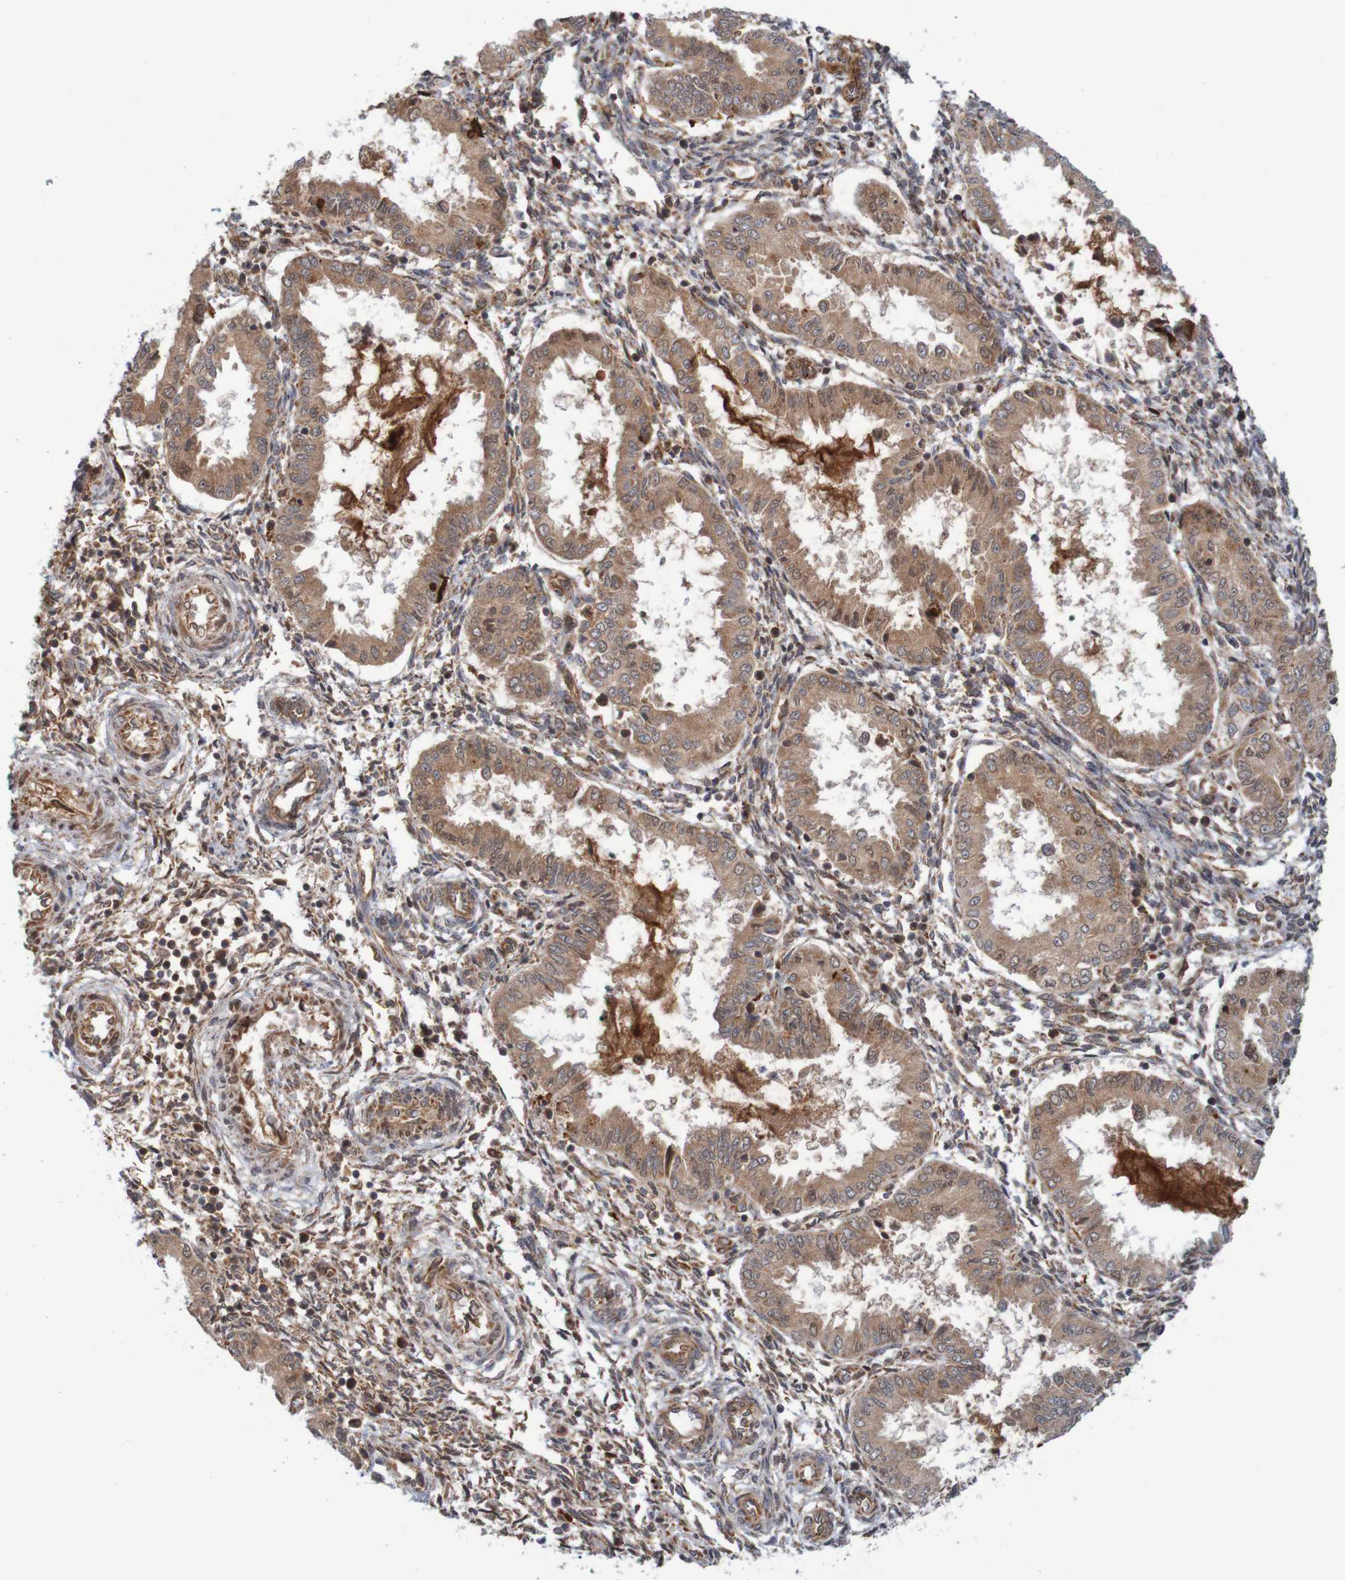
{"staining": {"intensity": "strong", "quantity": "25%-75%", "location": "cytoplasmic/membranous"}, "tissue": "endometrium", "cell_type": "Cells in endometrial stroma", "image_type": "normal", "snomed": [{"axis": "morphology", "description": "Normal tissue, NOS"}, {"axis": "topography", "description": "Endometrium"}], "caption": "Unremarkable endometrium was stained to show a protein in brown. There is high levels of strong cytoplasmic/membranous expression in approximately 25%-75% of cells in endometrial stroma.", "gene": "MRPL52", "patient": {"sex": "female", "age": 33}}